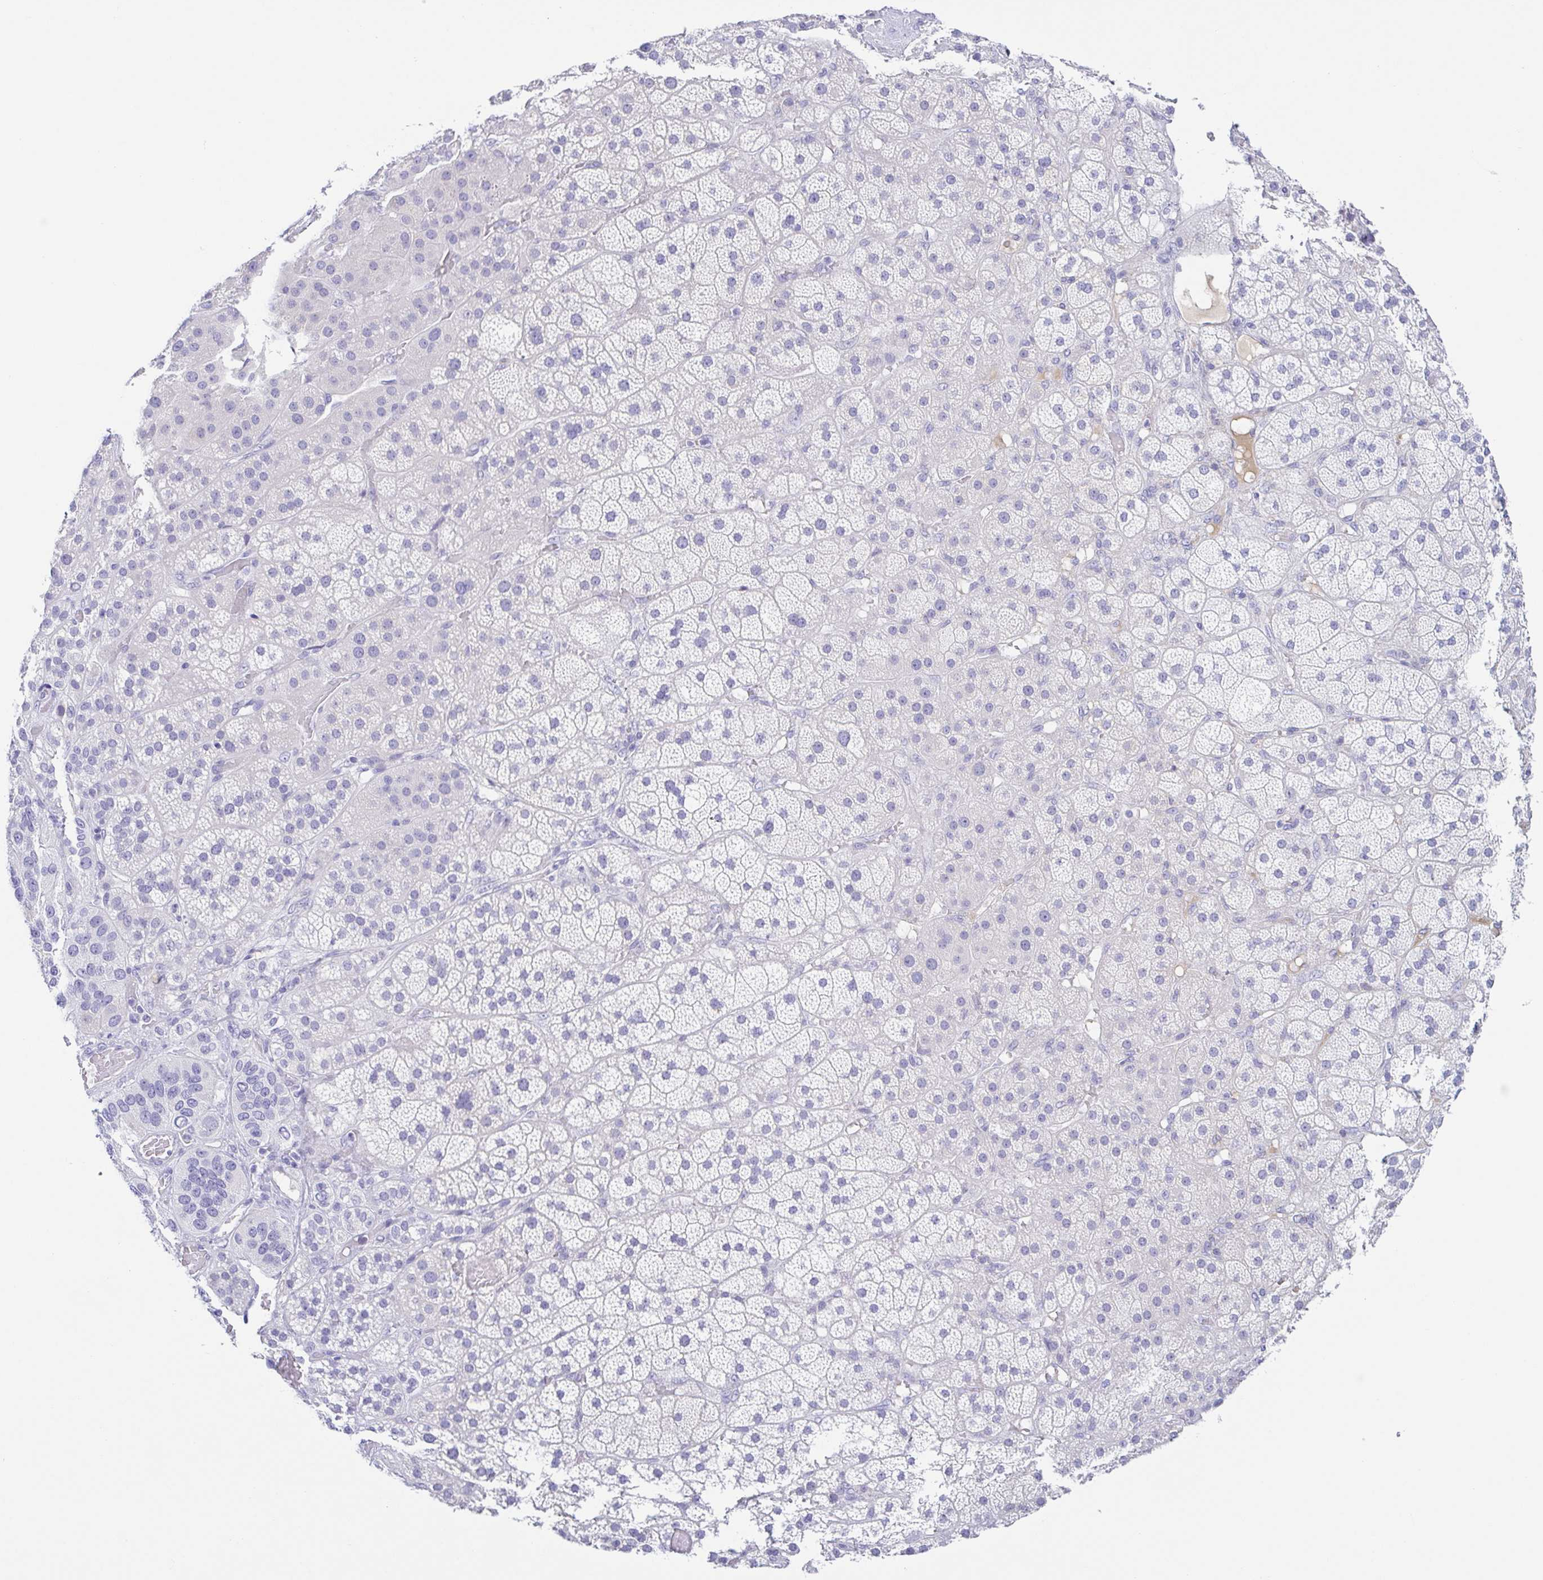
{"staining": {"intensity": "weak", "quantity": "<25%", "location": "cytoplasmic/membranous"}, "tissue": "adrenal gland", "cell_type": "Glandular cells", "image_type": "normal", "snomed": [{"axis": "morphology", "description": "Normal tissue, NOS"}, {"axis": "topography", "description": "Adrenal gland"}], "caption": "Immunohistochemistry of unremarkable human adrenal gland reveals no expression in glandular cells. (Stains: DAB IHC with hematoxylin counter stain, Microscopy: brightfield microscopy at high magnification).", "gene": "A1BG", "patient": {"sex": "male", "age": 57}}